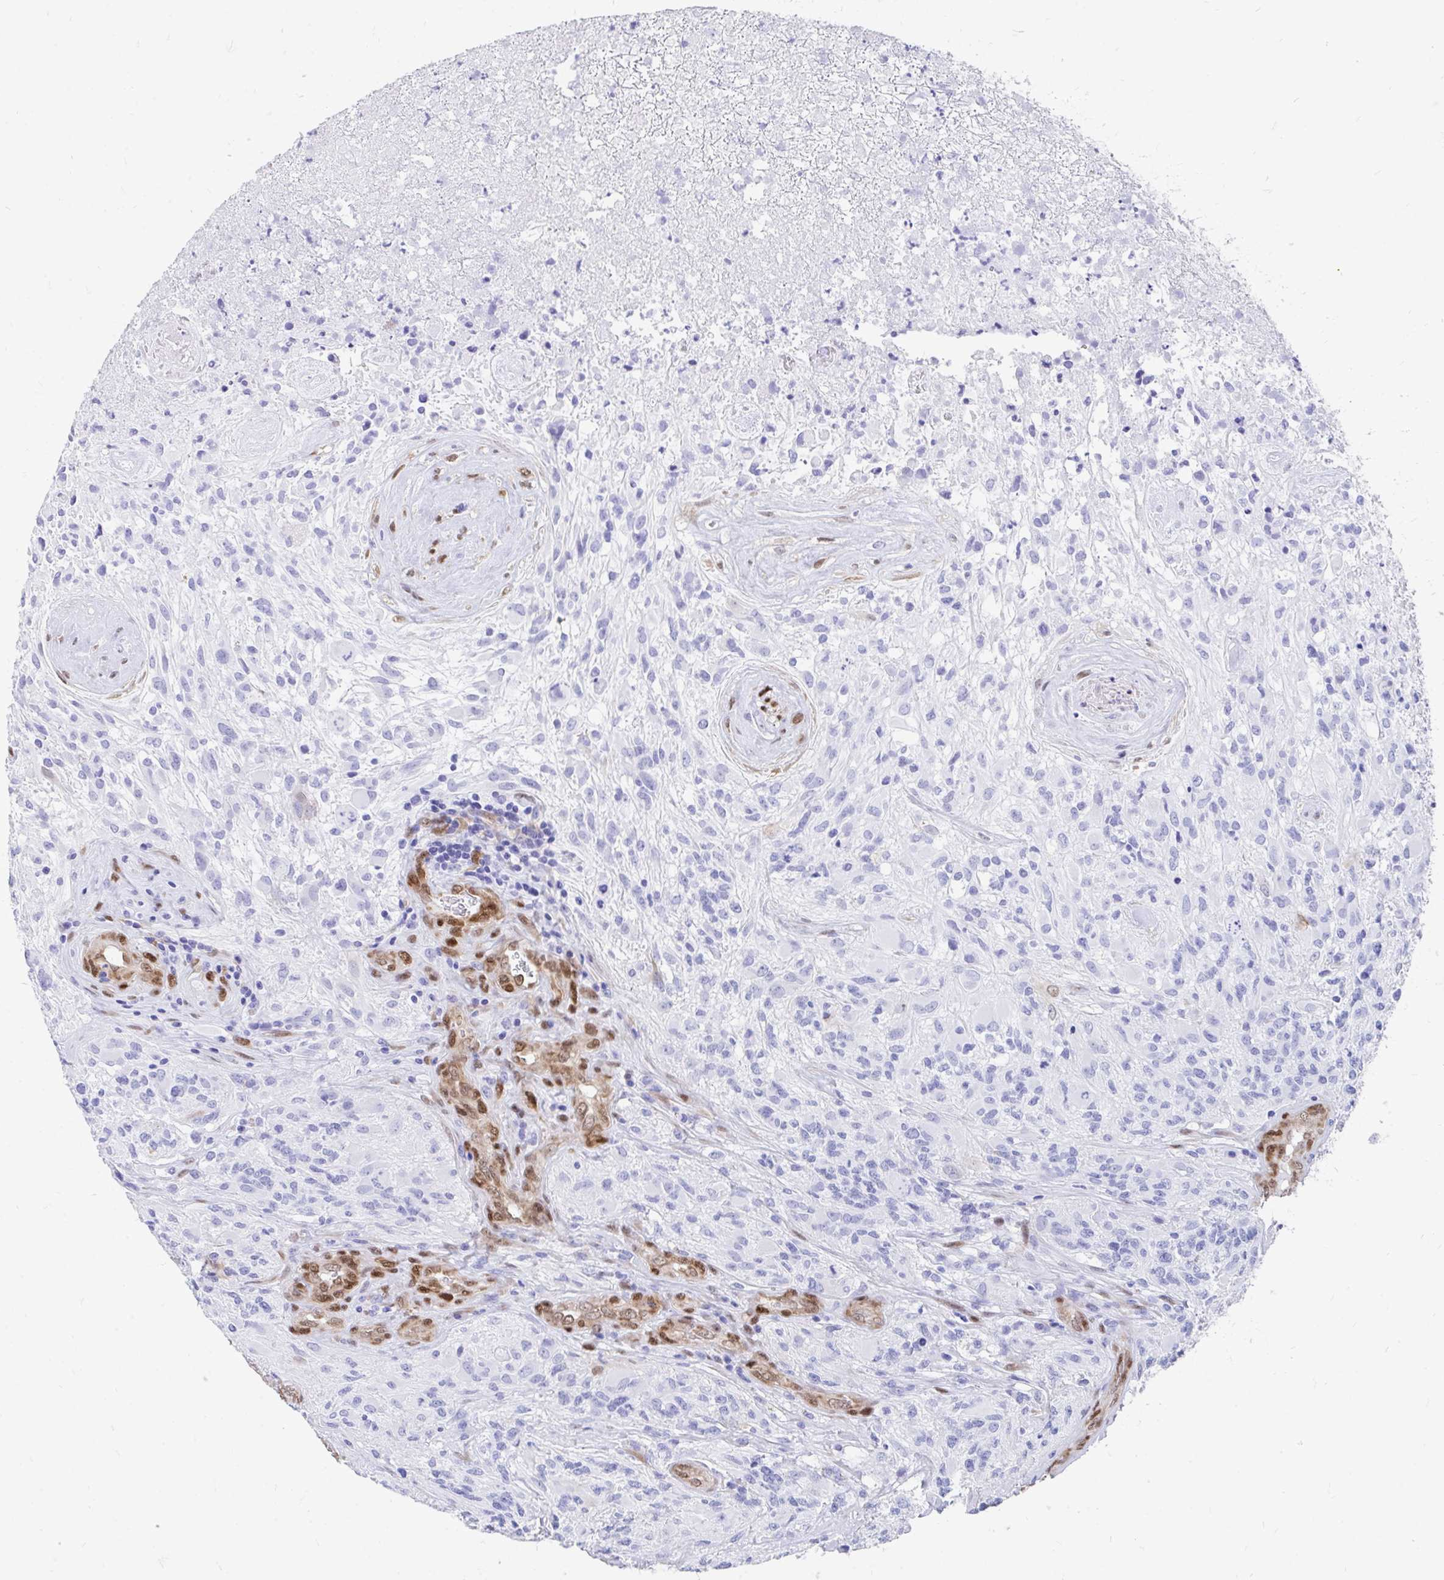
{"staining": {"intensity": "negative", "quantity": "none", "location": "none"}, "tissue": "glioma", "cell_type": "Tumor cells", "image_type": "cancer", "snomed": [{"axis": "morphology", "description": "Glioma, malignant, High grade"}, {"axis": "topography", "description": "Brain"}], "caption": "A photomicrograph of glioma stained for a protein exhibits no brown staining in tumor cells.", "gene": "RBPMS", "patient": {"sex": "female", "age": 65}}